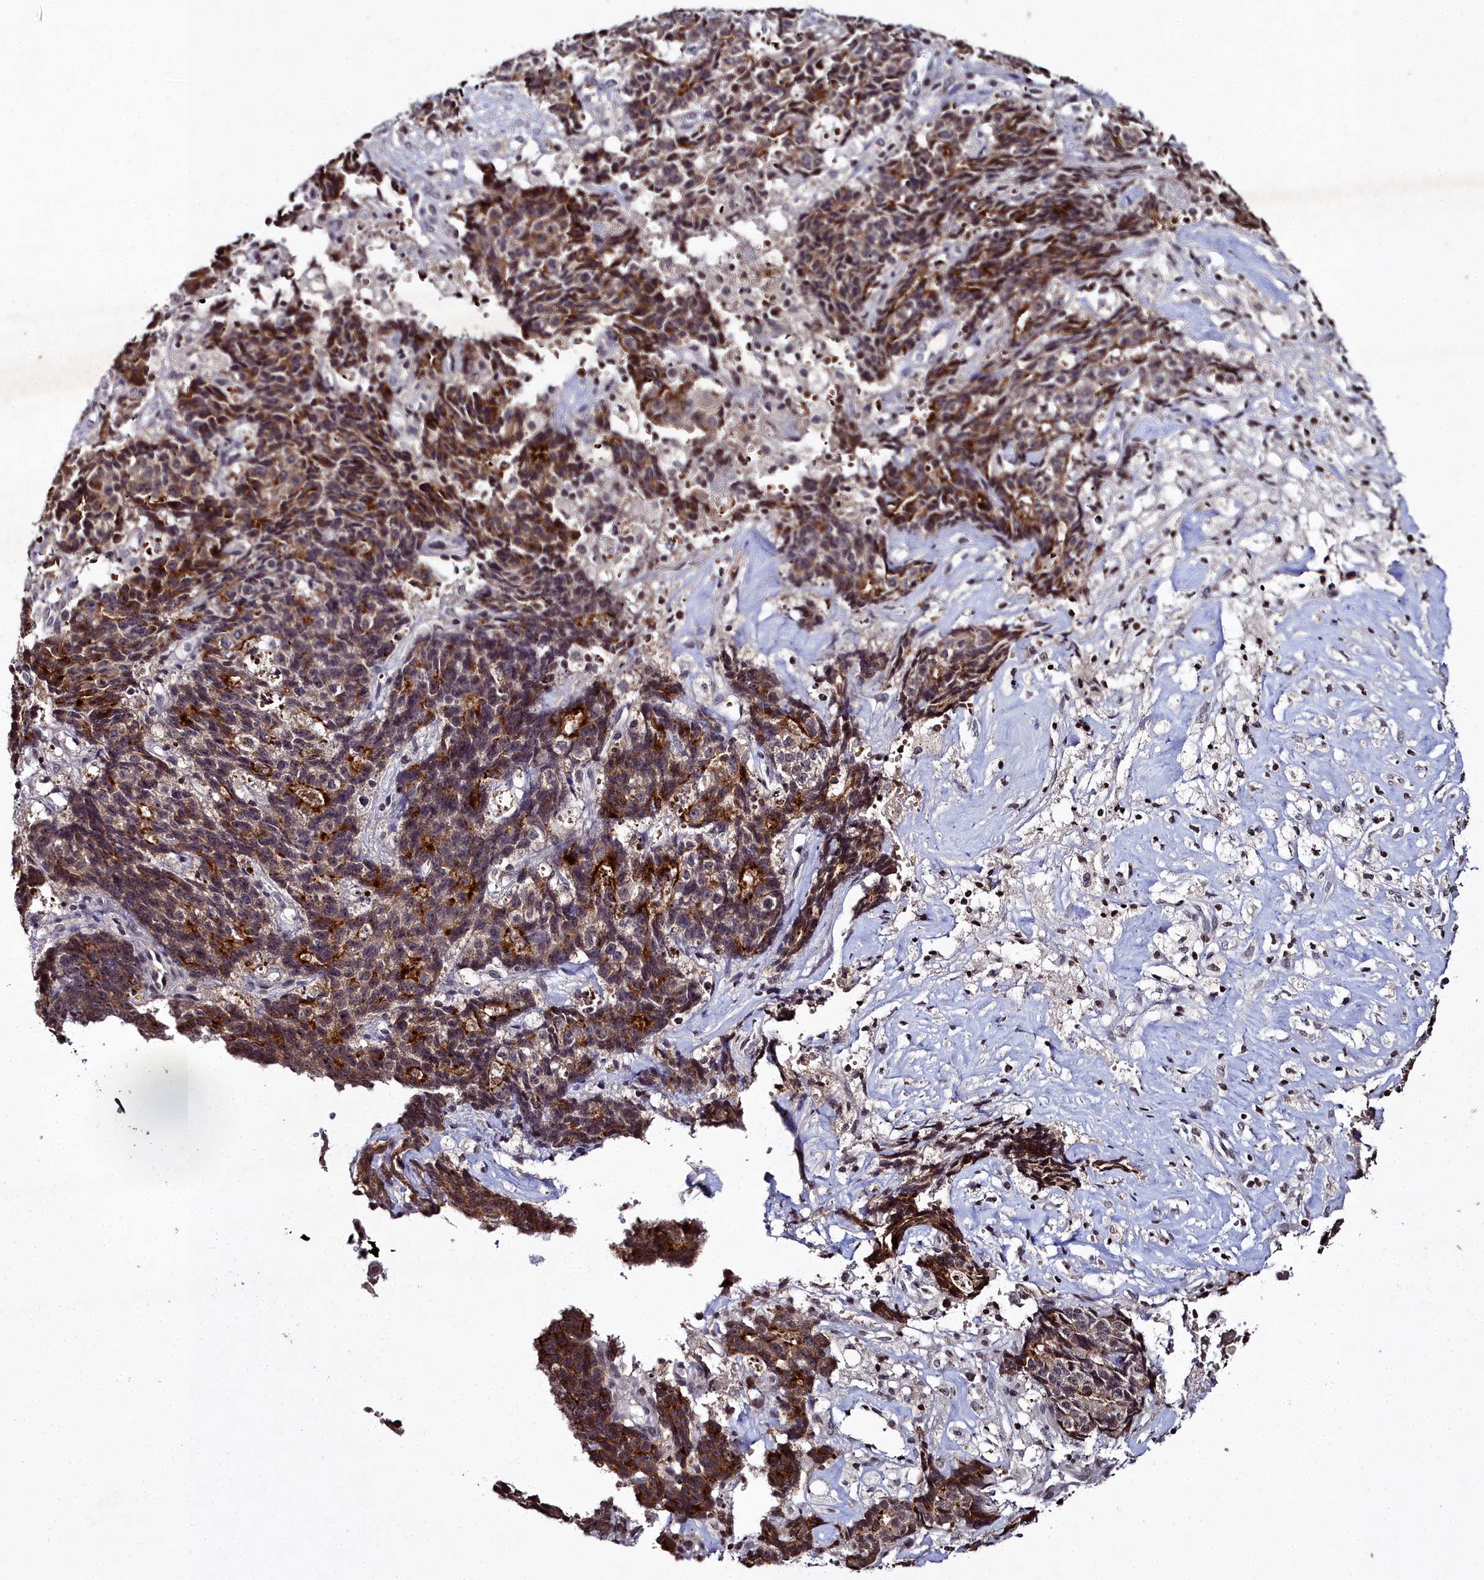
{"staining": {"intensity": "moderate", "quantity": "25%-75%", "location": "cytoplasmic/membranous"}, "tissue": "ovarian cancer", "cell_type": "Tumor cells", "image_type": "cancer", "snomed": [{"axis": "morphology", "description": "Carcinoma, endometroid"}, {"axis": "topography", "description": "Ovary"}], "caption": "Moderate cytoplasmic/membranous expression is appreciated in about 25%-75% of tumor cells in ovarian cancer. (brown staining indicates protein expression, while blue staining denotes nuclei).", "gene": "FZD4", "patient": {"sex": "female", "age": 42}}